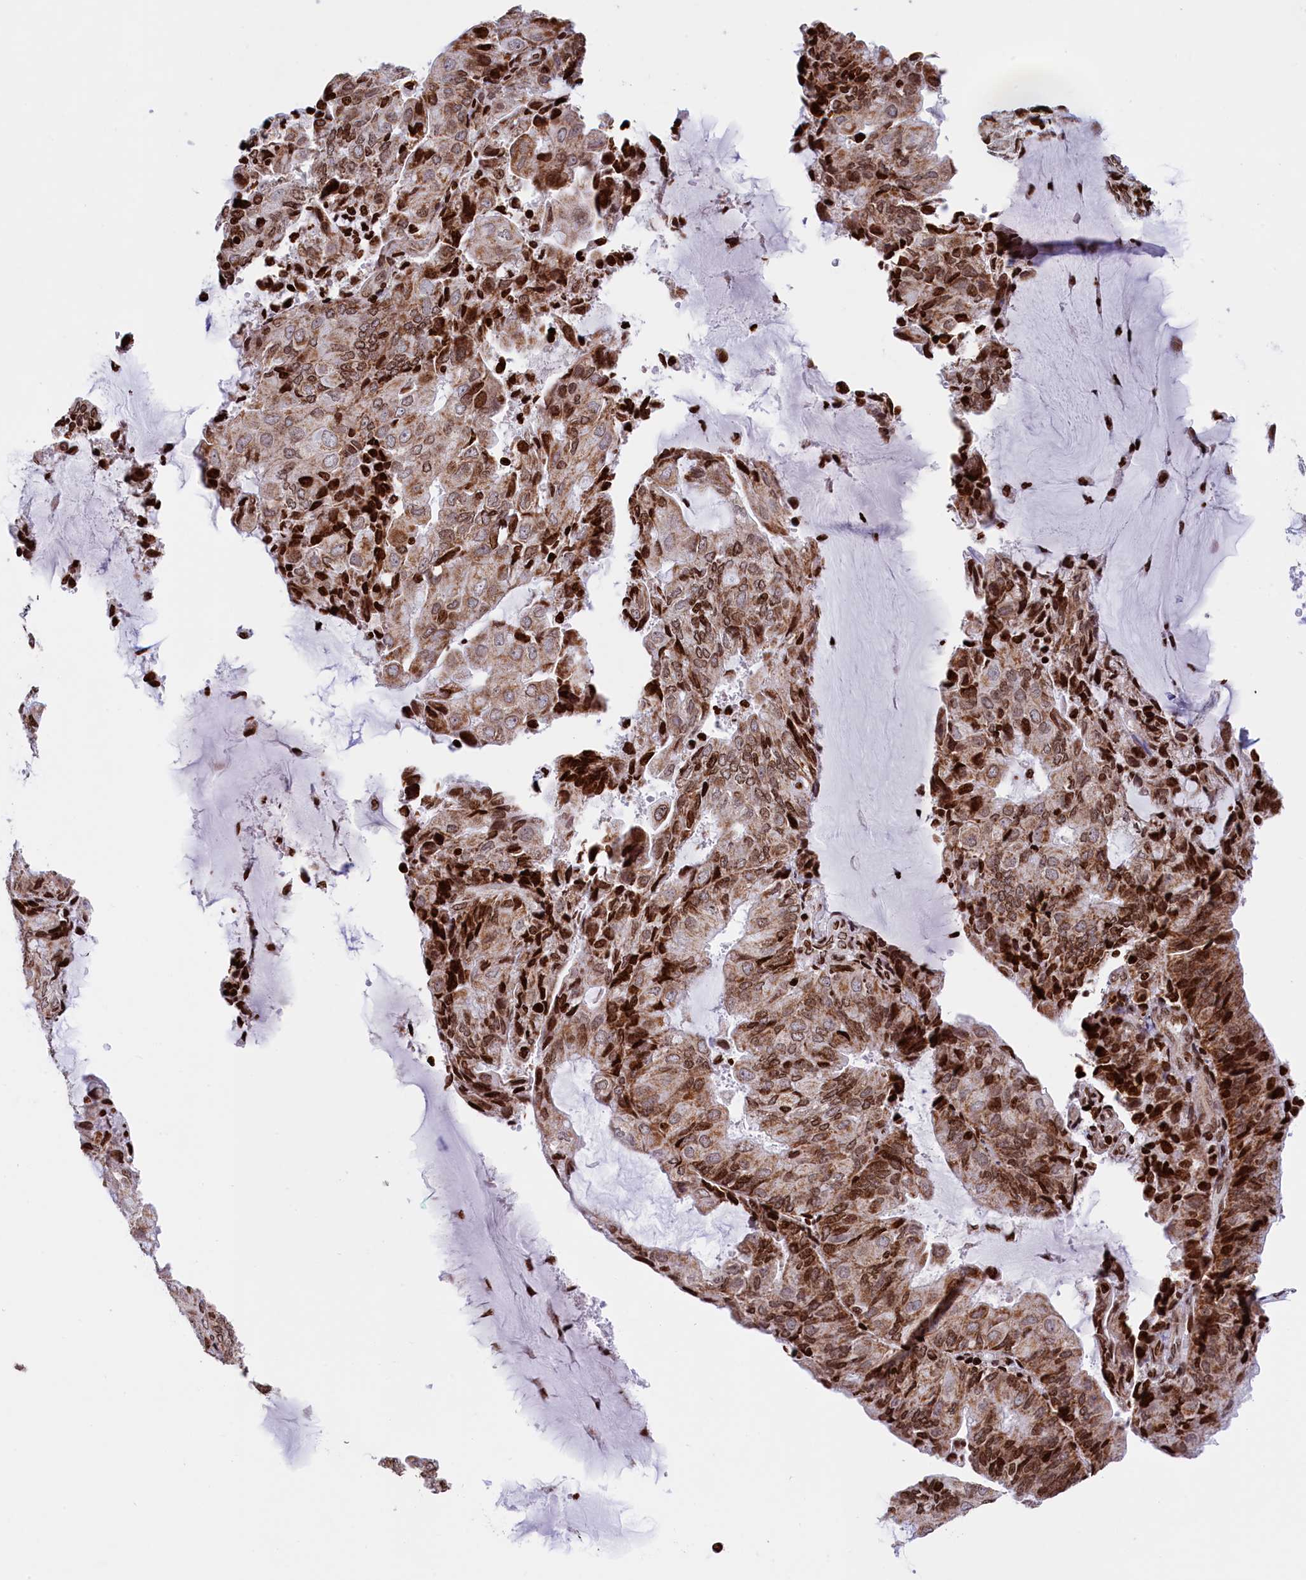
{"staining": {"intensity": "moderate", "quantity": ">75%", "location": "cytoplasmic/membranous,nuclear"}, "tissue": "endometrial cancer", "cell_type": "Tumor cells", "image_type": "cancer", "snomed": [{"axis": "morphology", "description": "Adenocarcinoma, NOS"}, {"axis": "topography", "description": "Endometrium"}], "caption": "Immunohistochemical staining of adenocarcinoma (endometrial) demonstrates medium levels of moderate cytoplasmic/membranous and nuclear expression in about >75% of tumor cells. (IHC, brightfield microscopy, high magnification).", "gene": "TIMM29", "patient": {"sex": "female", "age": 81}}